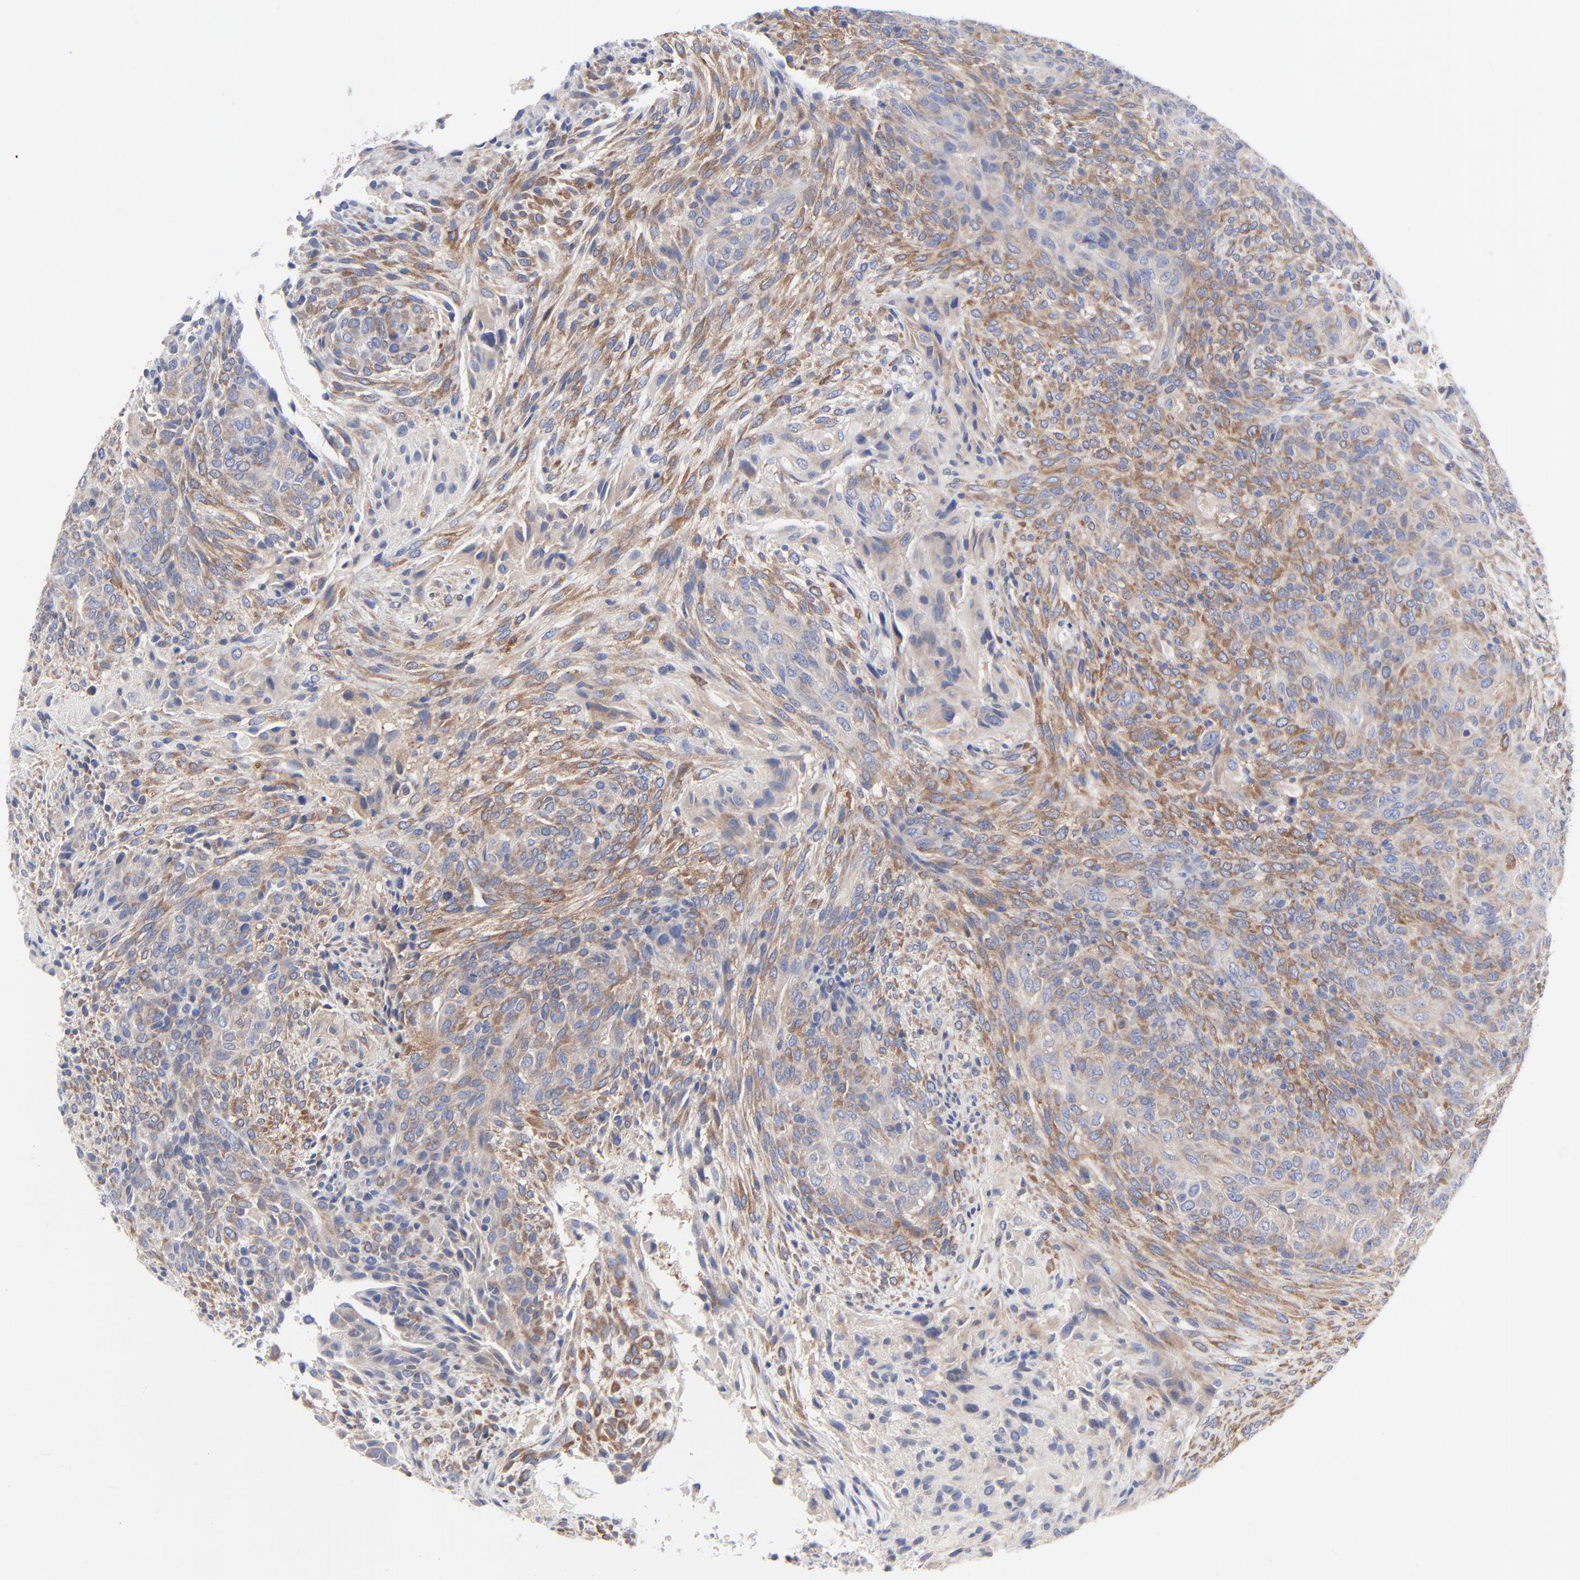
{"staining": {"intensity": "moderate", "quantity": ">75%", "location": "cytoplasmic/membranous"}, "tissue": "glioma", "cell_type": "Tumor cells", "image_type": "cancer", "snomed": [{"axis": "morphology", "description": "Glioma, malignant, High grade"}, {"axis": "topography", "description": "Cerebral cortex"}], "caption": "Glioma was stained to show a protein in brown. There is medium levels of moderate cytoplasmic/membranous positivity in about >75% of tumor cells.", "gene": "STAT2", "patient": {"sex": "female", "age": 55}}